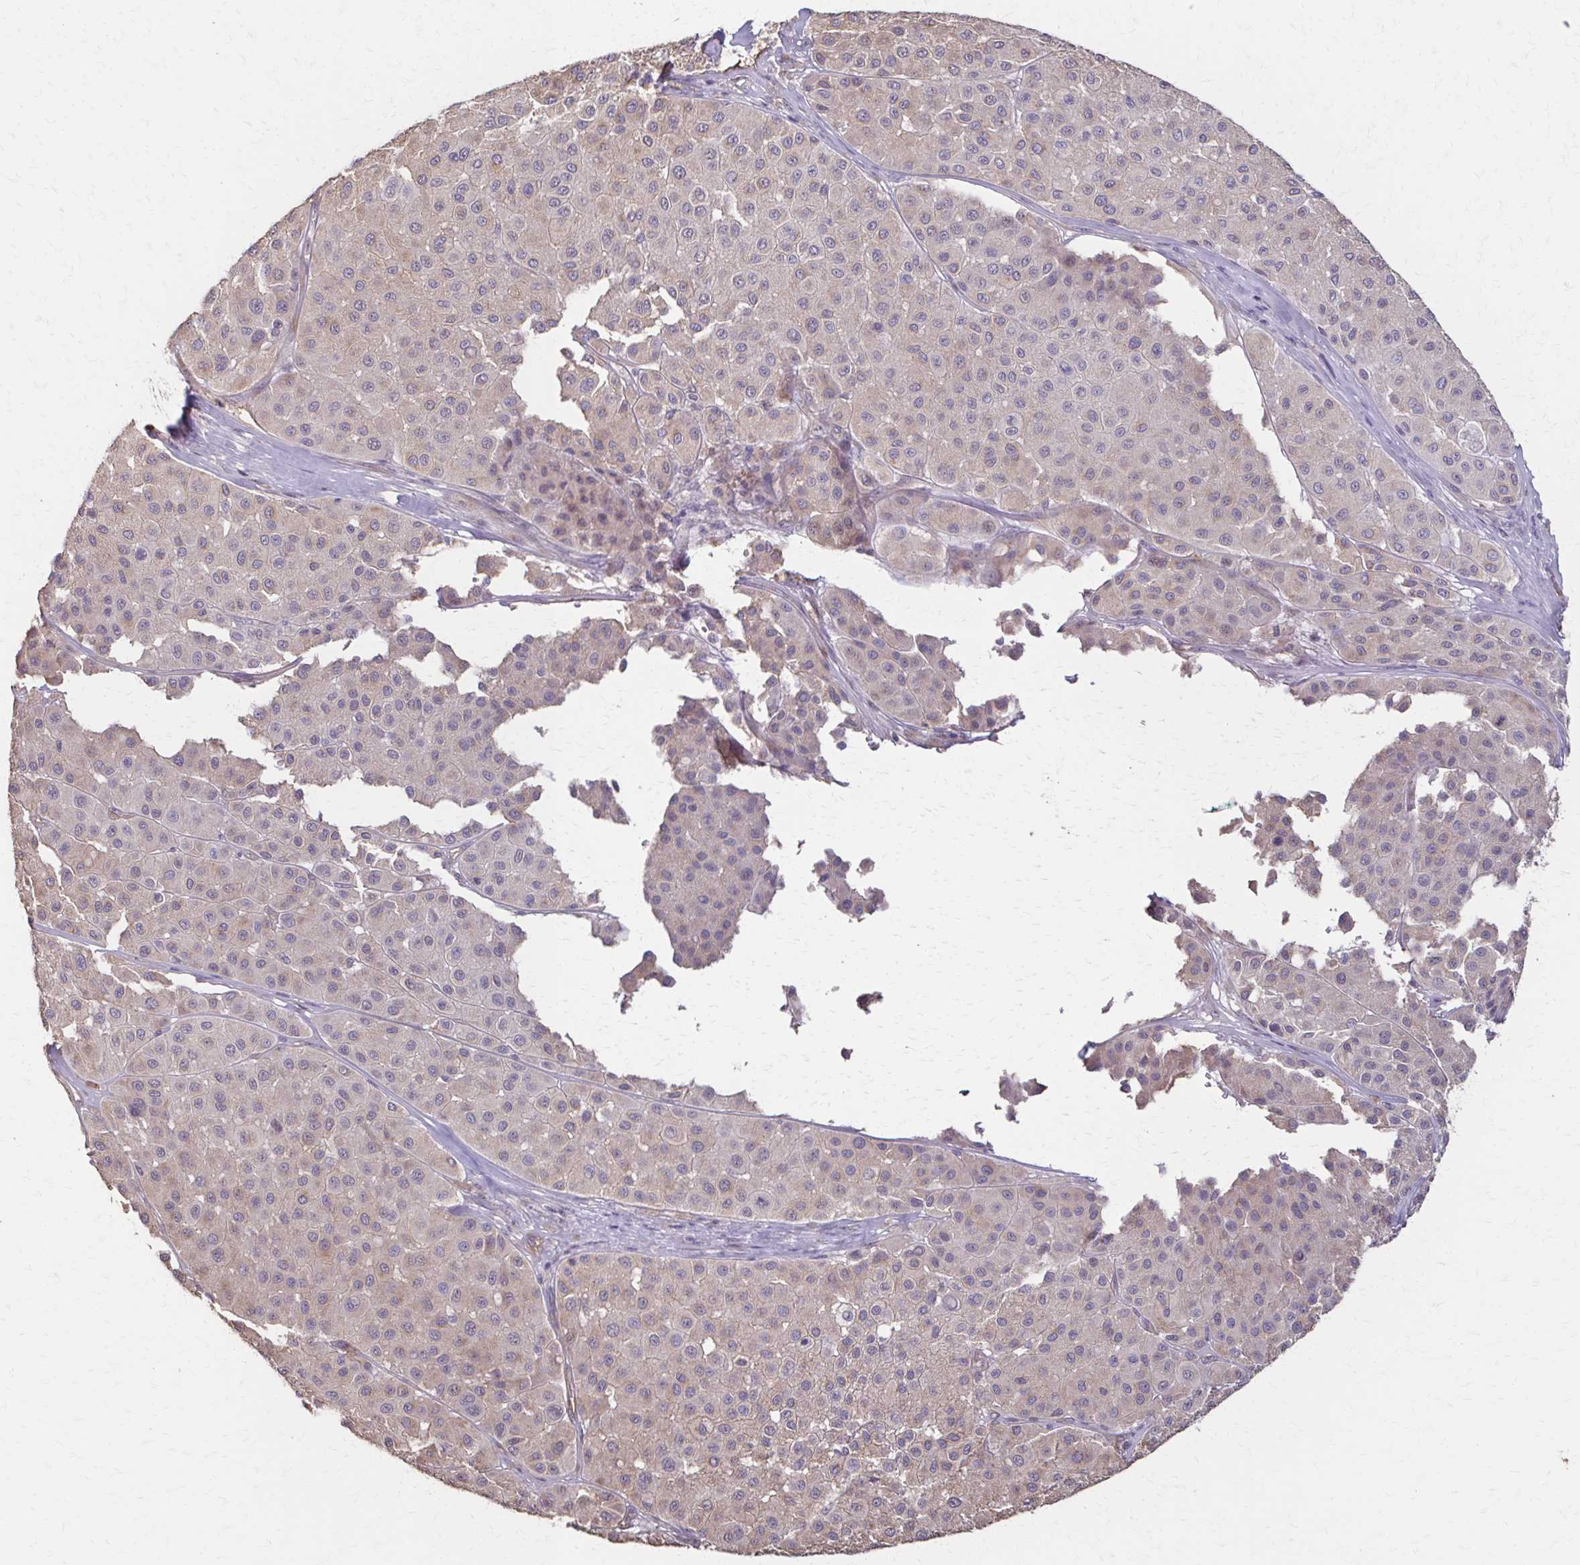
{"staining": {"intensity": "weak", "quantity": ">75%", "location": "cytoplasmic/membranous"}, "tissue": "melanoma", "cell_type": "Tumor cells", "image_type": "cancer", "snomed": [{"axis": "morphology", "description": "Malignant melanoma, Metastatic site"}, {"axis": "topography", "description": "Smooth muscle"}], "caption": "Malignant melanoma (metastatic site) was stained to show a protein in brown. There is low levels of weak cytoplasmic/membranous staining in about >75% of tumor cells. Immunohistochemistry (ihc) stains the protein in brown and the nuclei are stained blue.", "gene": "IL18BP", "patient": {"sex": "male", "age": 41}}